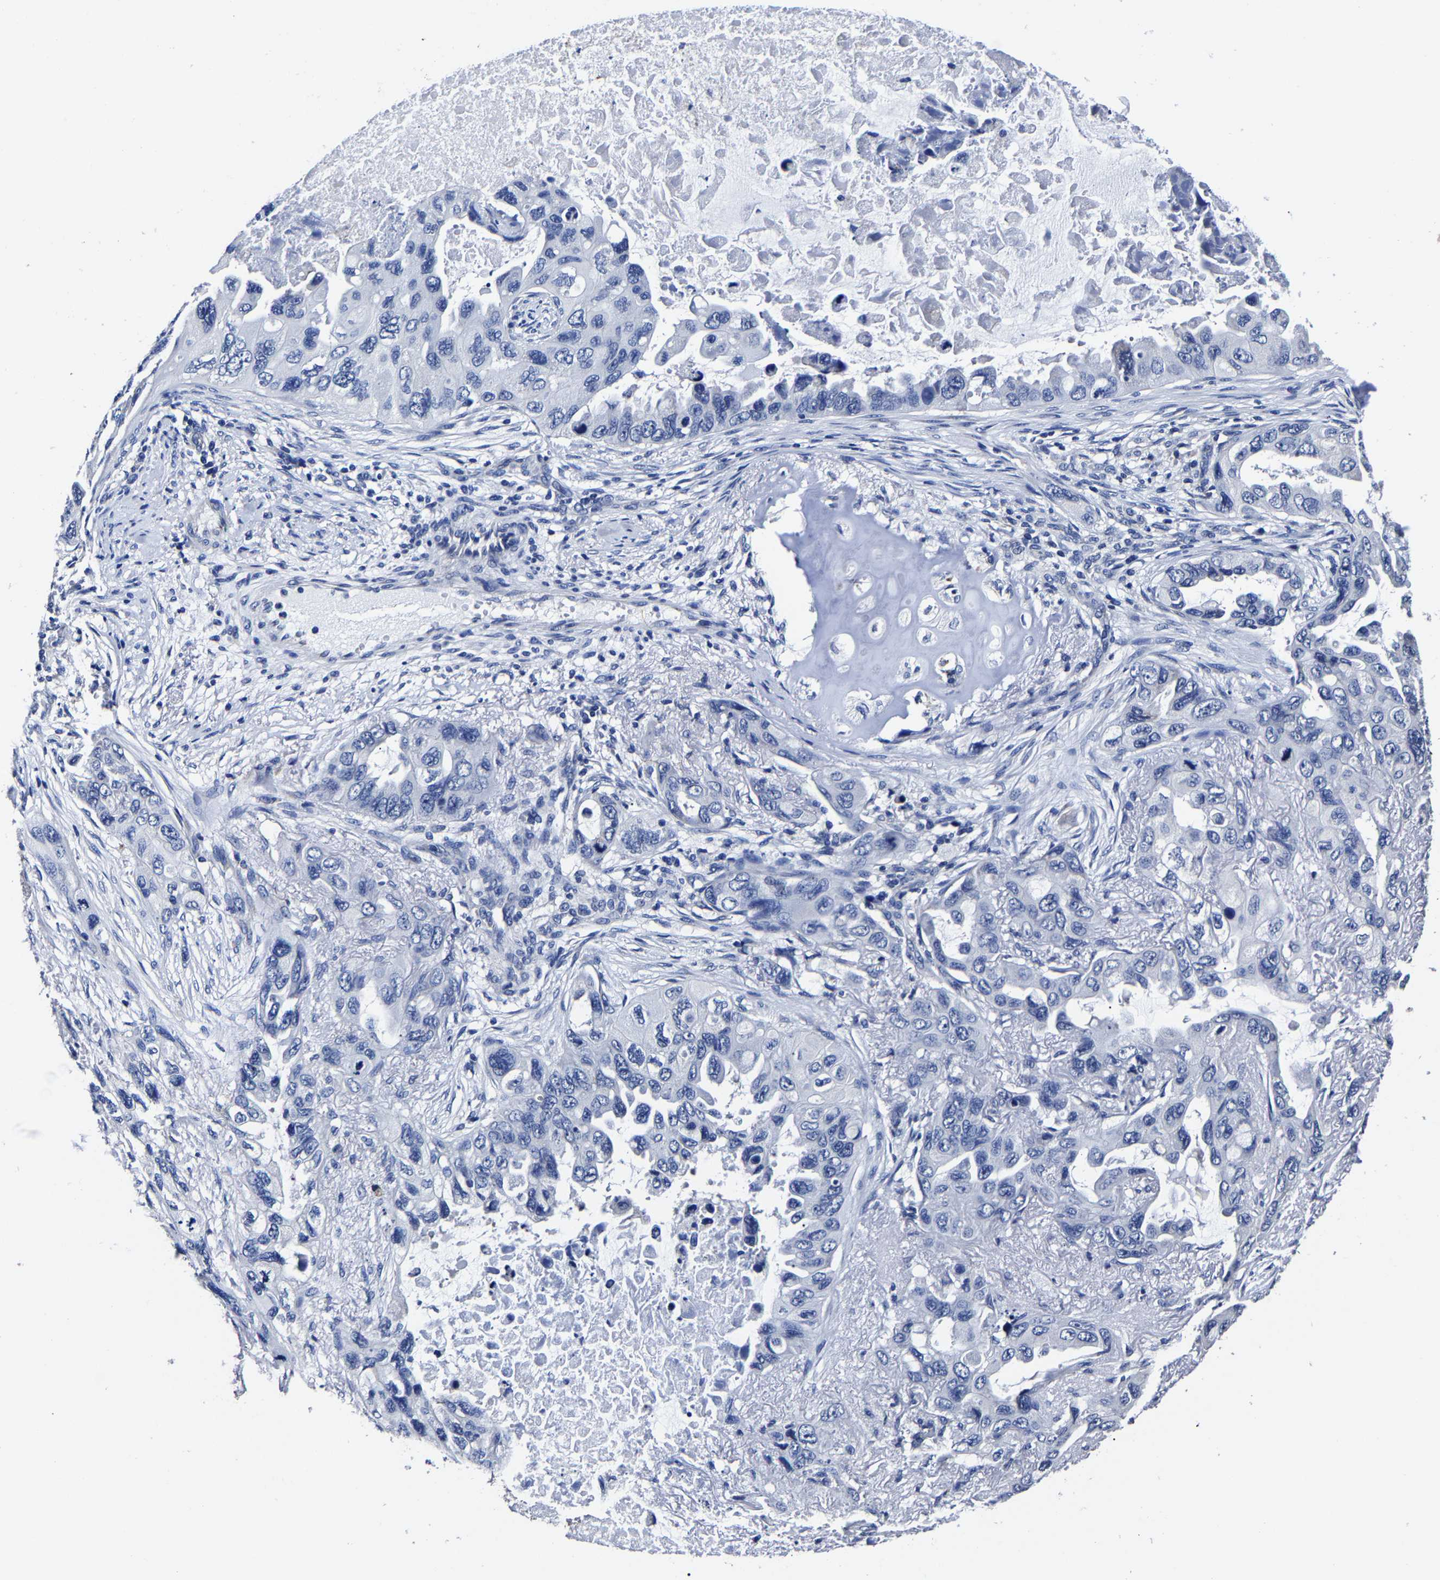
{"staining": {"intensity": "negative", "quantity": "none", "location": "none"}, "tissue": "lung cancer", "cell_type": "Tumor cells", "image_type": "cancer", "snomed": [{"axis": "morphology", "description": "Squamous cell carcinoma, NOS"}, {"axis": "topography", "description": "Lung"}], "caption": "Immunohistochemistry (IHC) micrograph of neoplastic tissue: lung cancer (squamous cell carcinoma) stained with DAB (3,3'-diaminobenzidine) displays no significant protein expression in tumor cells.", "gene": "AKAP4", "patient": {"sex": "female", "age": 73}}